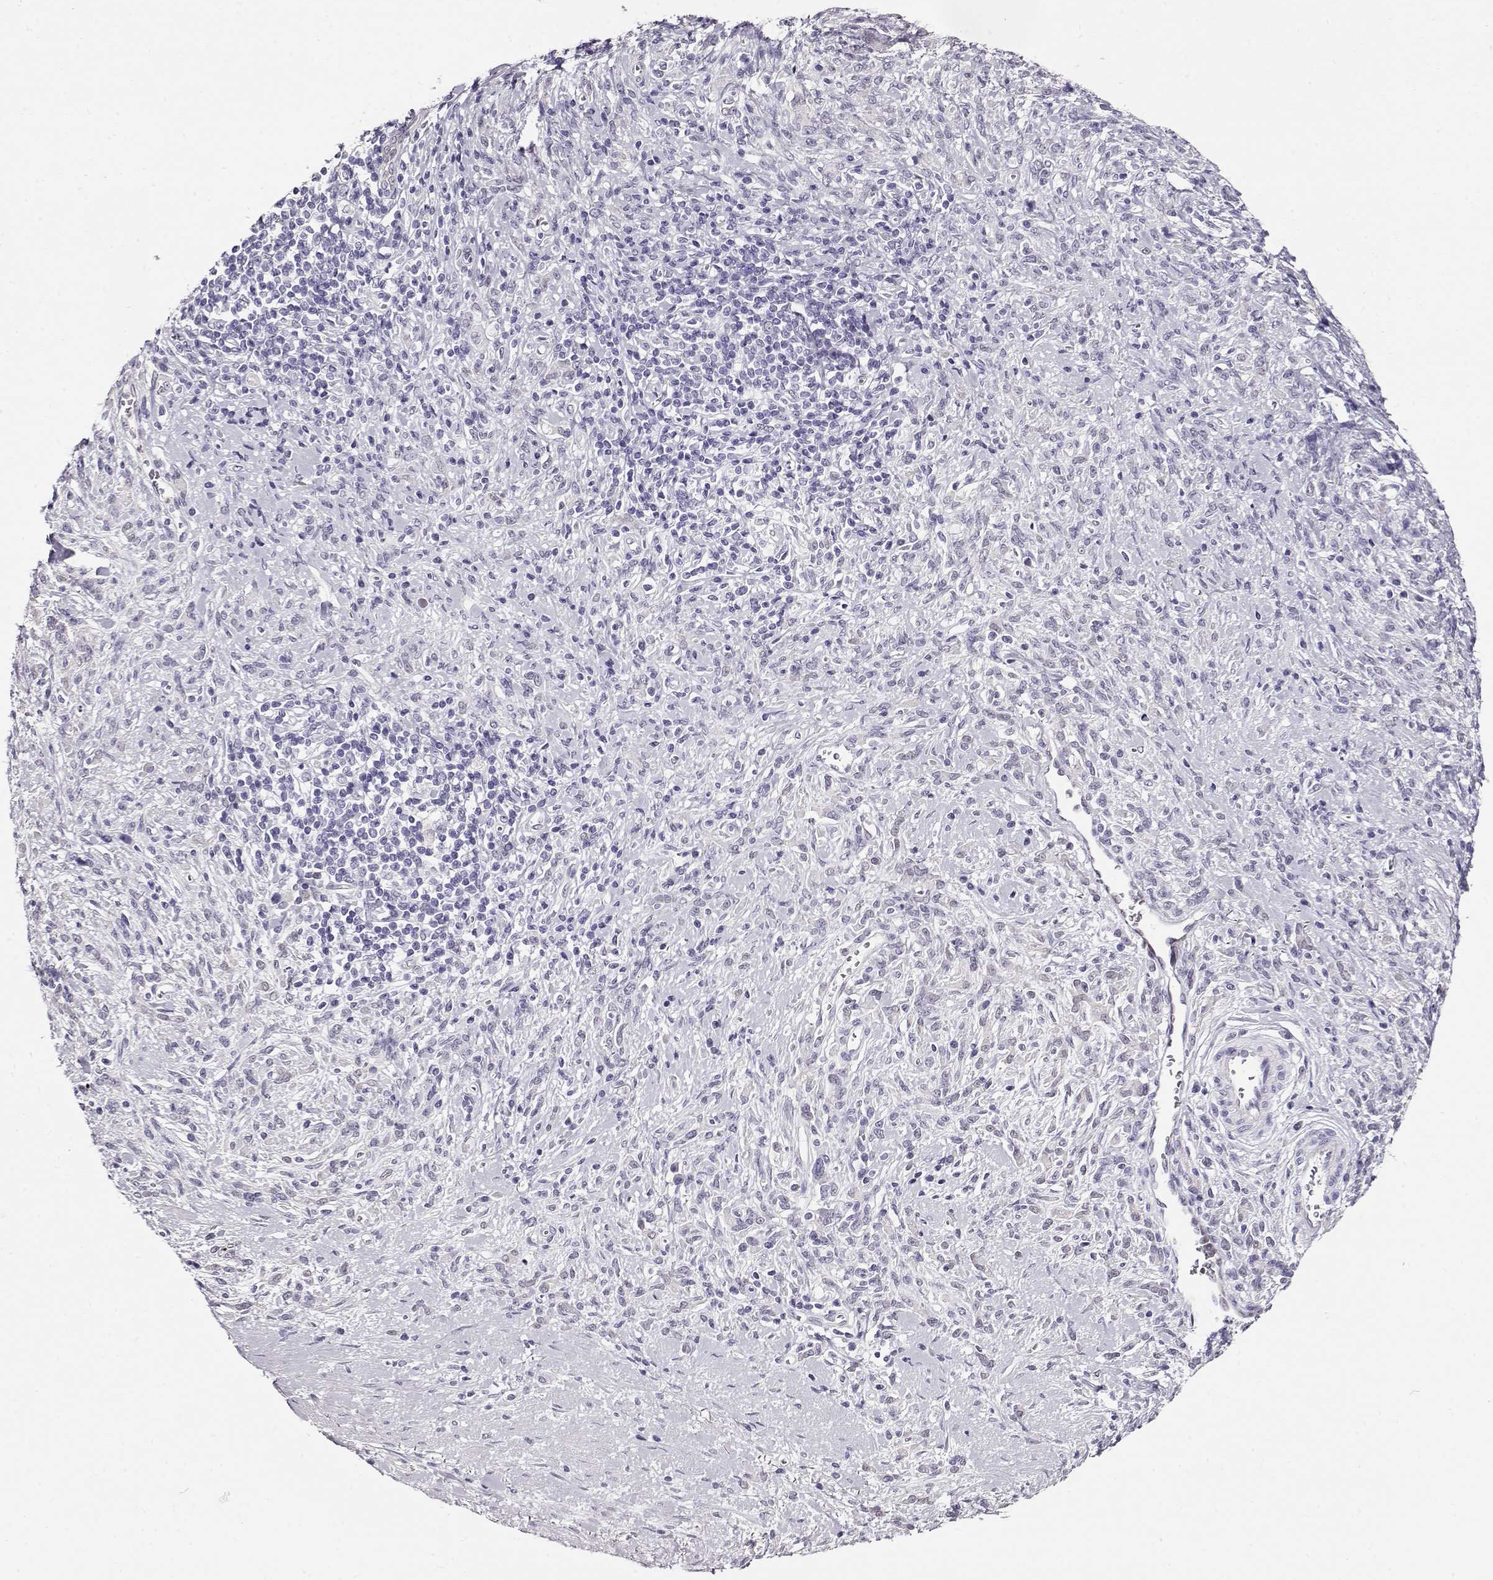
{"staining": {"intensity": "negative", "quantity": "none", "location": "none"}, "tissue": "stomach cancer", "cell_type": "Tumor cells", "image_type": "cancer", "snomed": [{"axis": "morphology", "description": "Adenocarcinoma, NOS"}, {"axis": "topography", "description": "Stomach"}], "caption": "There is no significant positivity in tumor cells of stomach adenocarcinoma.", "gene": "CCR8", "patient": {"sex": "female", "age": 57}}